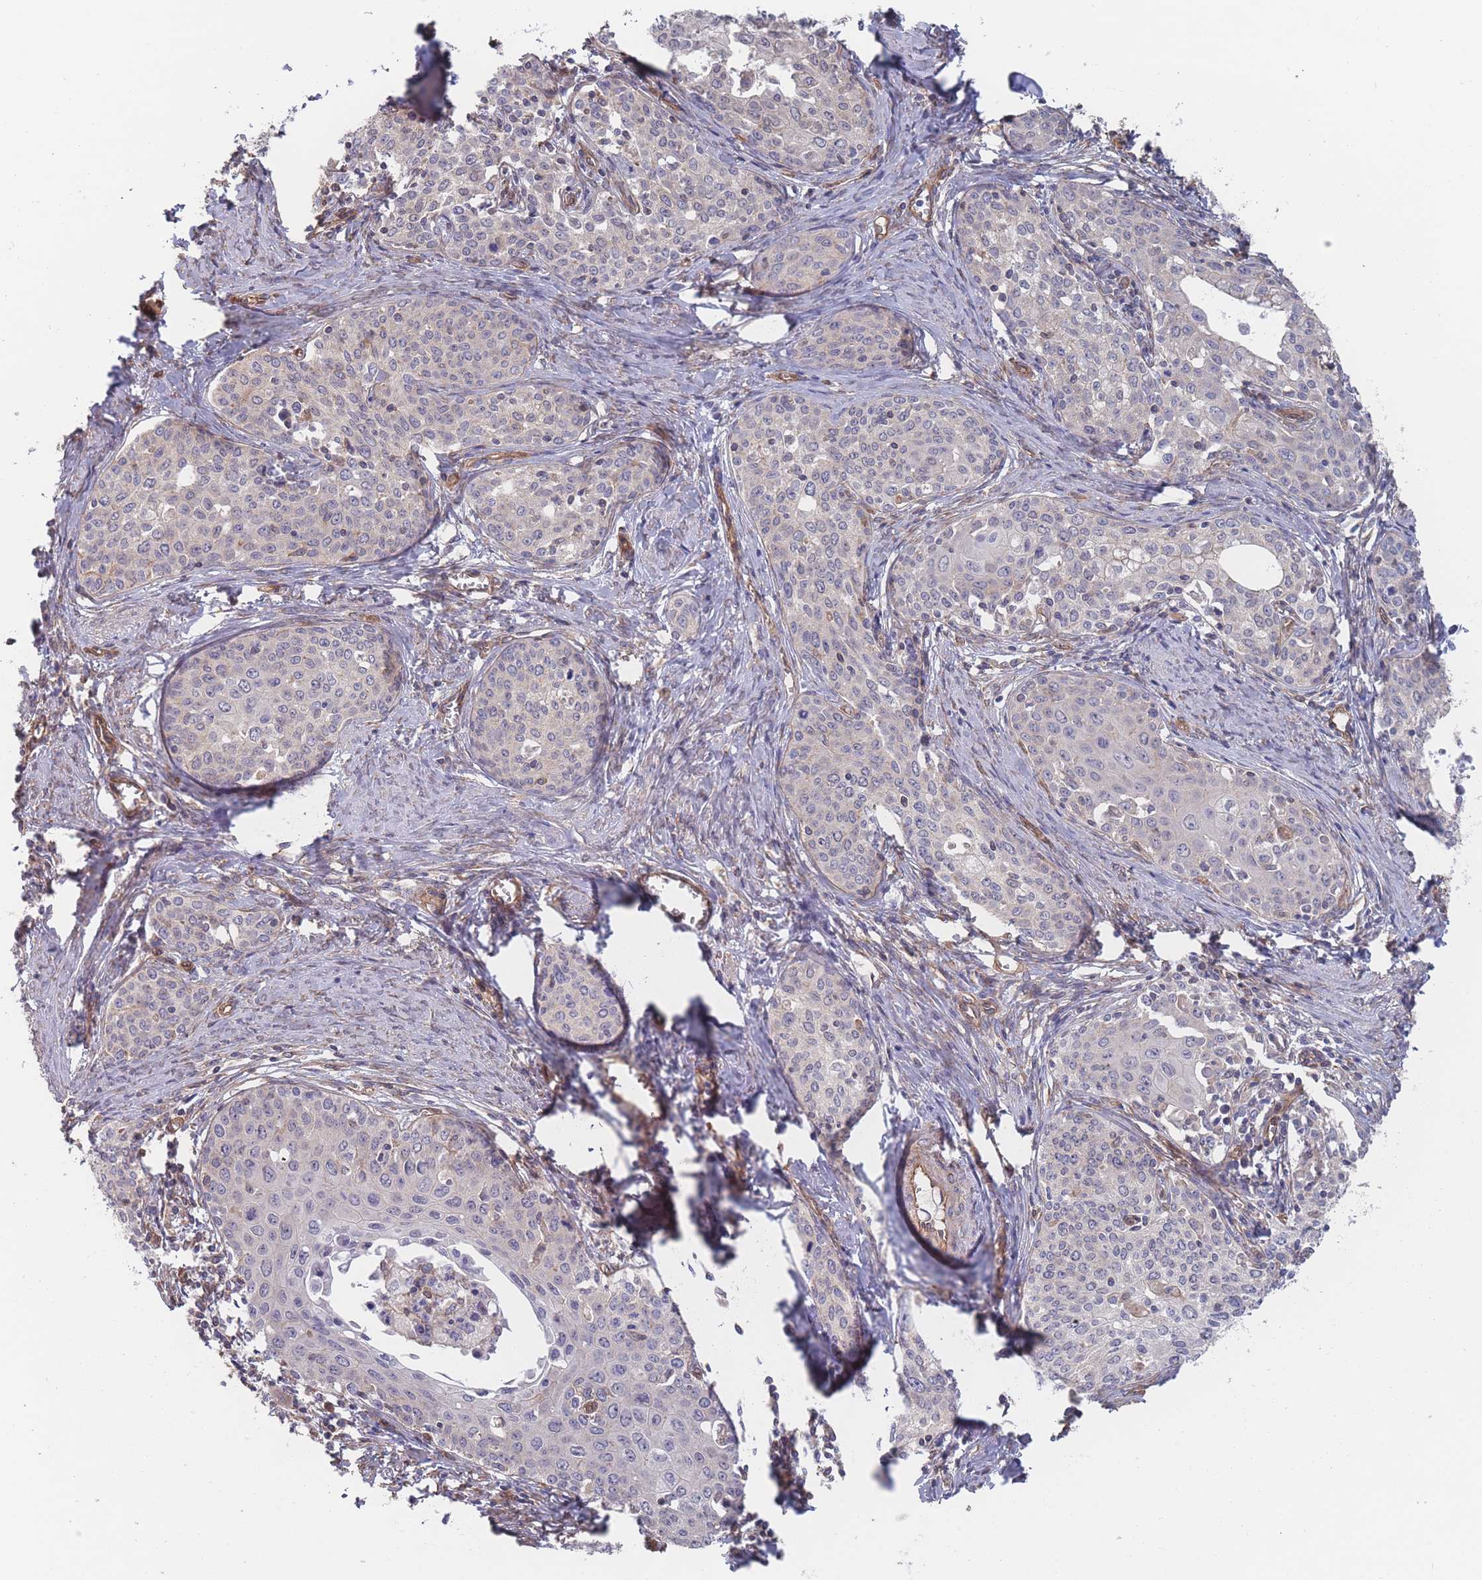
{"staining": {"intensity": "negative", "quantity": "none", "location": "none"}, "tissue": "cervical cancer", "cell_type": "Tumor cells", "image_type": "cancer", "snomed": [{"axis": "morphology", "description": "Squamous cell carcinoma, NOS"}, {"axis": "morphology", "description": "Adenocarcinoma, NOS"}, {"axis": "topography", "description": "Cervix"}], "caption": "Immunohistochemical staining of cervical squamous cell carcinoma shows no significant expression in tumor cells.", "gene": "SLC1A6", "patient": {"sex": "female", "age": 52}}